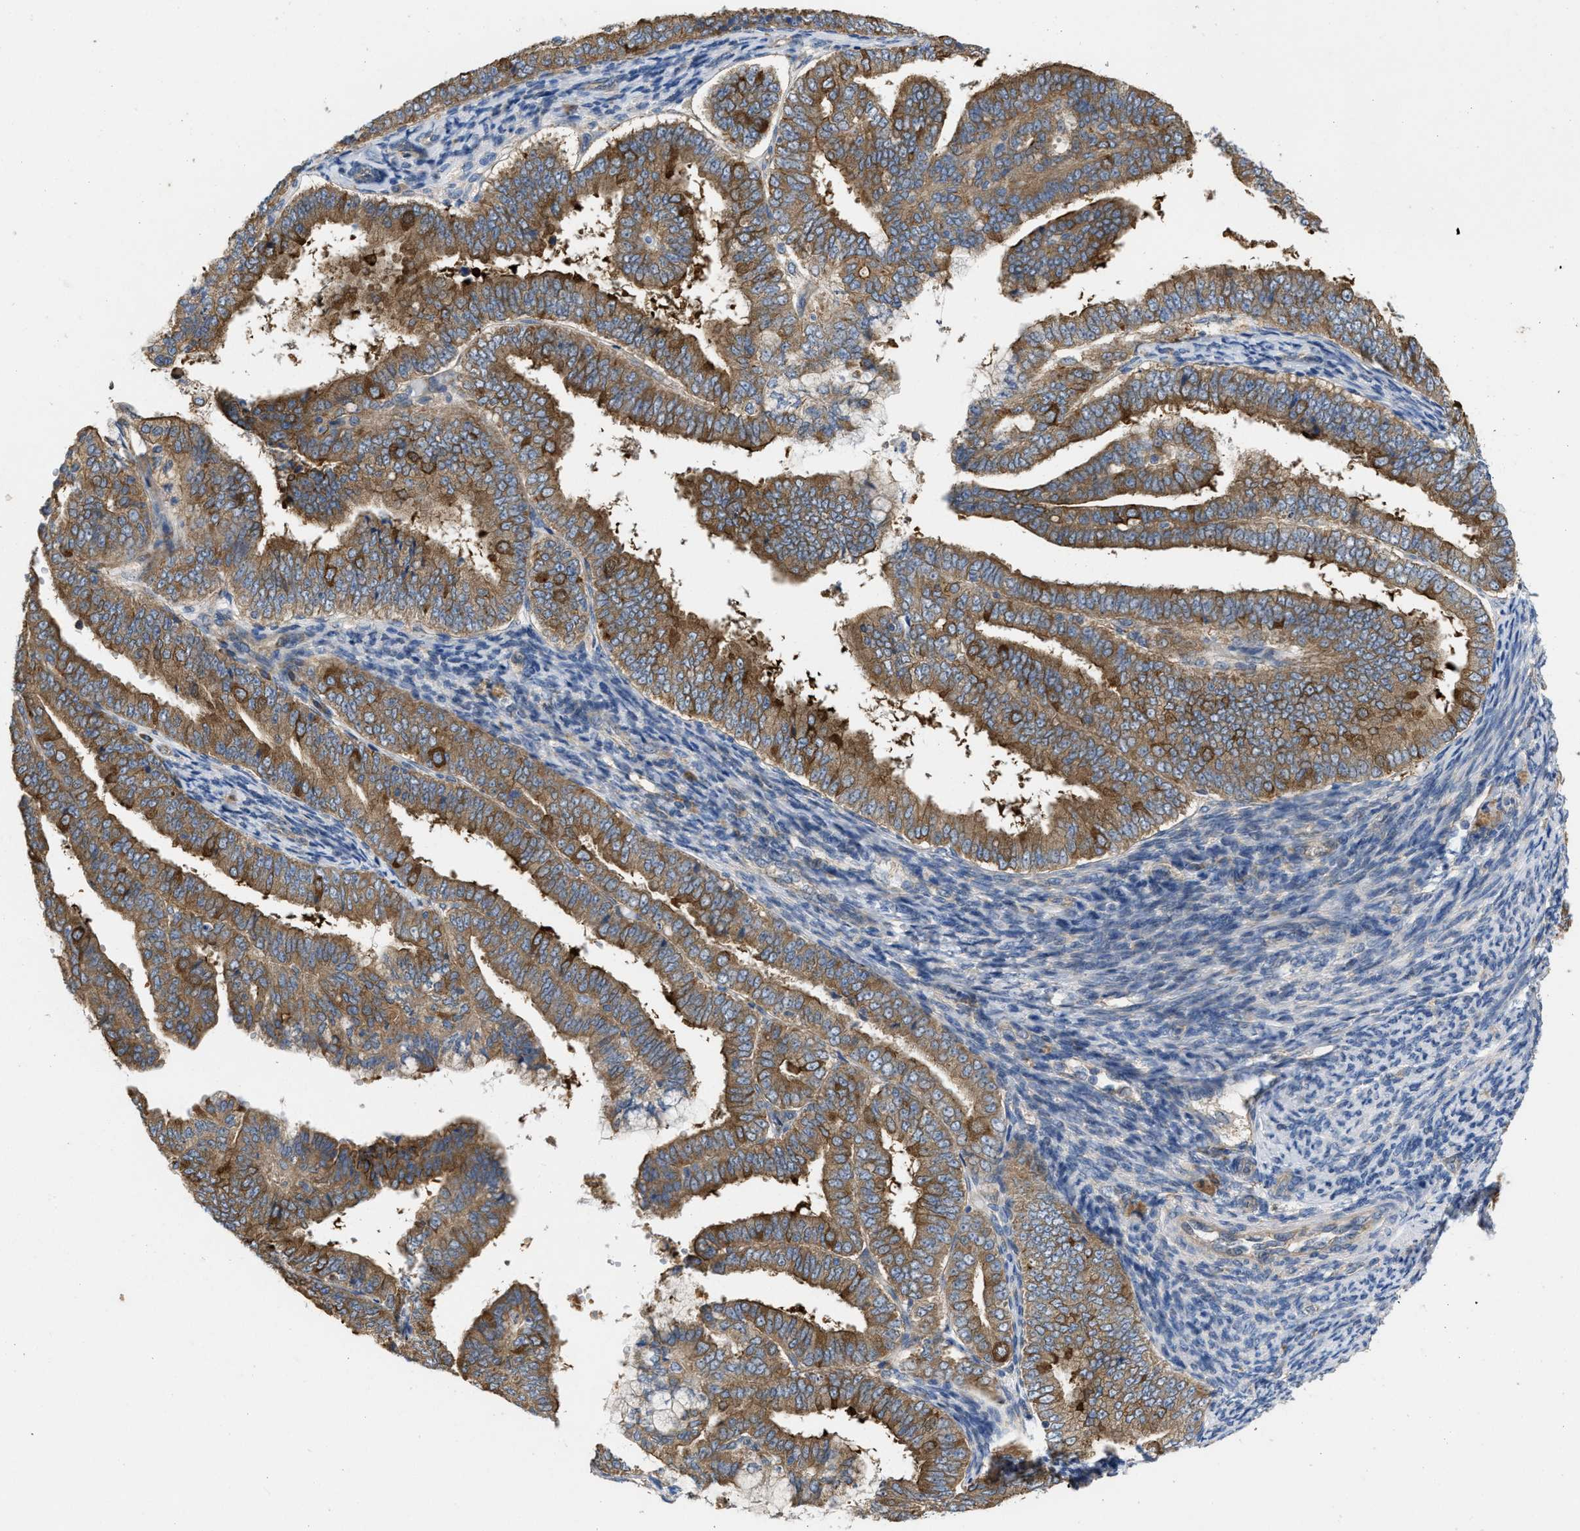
{"staining": {"intensity": "strong", "quantity": "25%-75%", "location": "cytoplasmic/membranous"}, "tissue": "endometrial cancer", "cell_type": "Tumor cells", "image_type": "cancer", "snomed": [{"axis": "morphology", "description": "Adenocarcinoma, NOS"}, {"axis": "topography", "description": "Endometrium"}], "caption": "Immunohistochemical staining of endometrial cancer displays high levels of strong cytoplasmic/membranous positivity in approximately 25%-75% of tumor cells.", "gene": "TMEM131", "patient": {"sex": "female", "age": 63}}